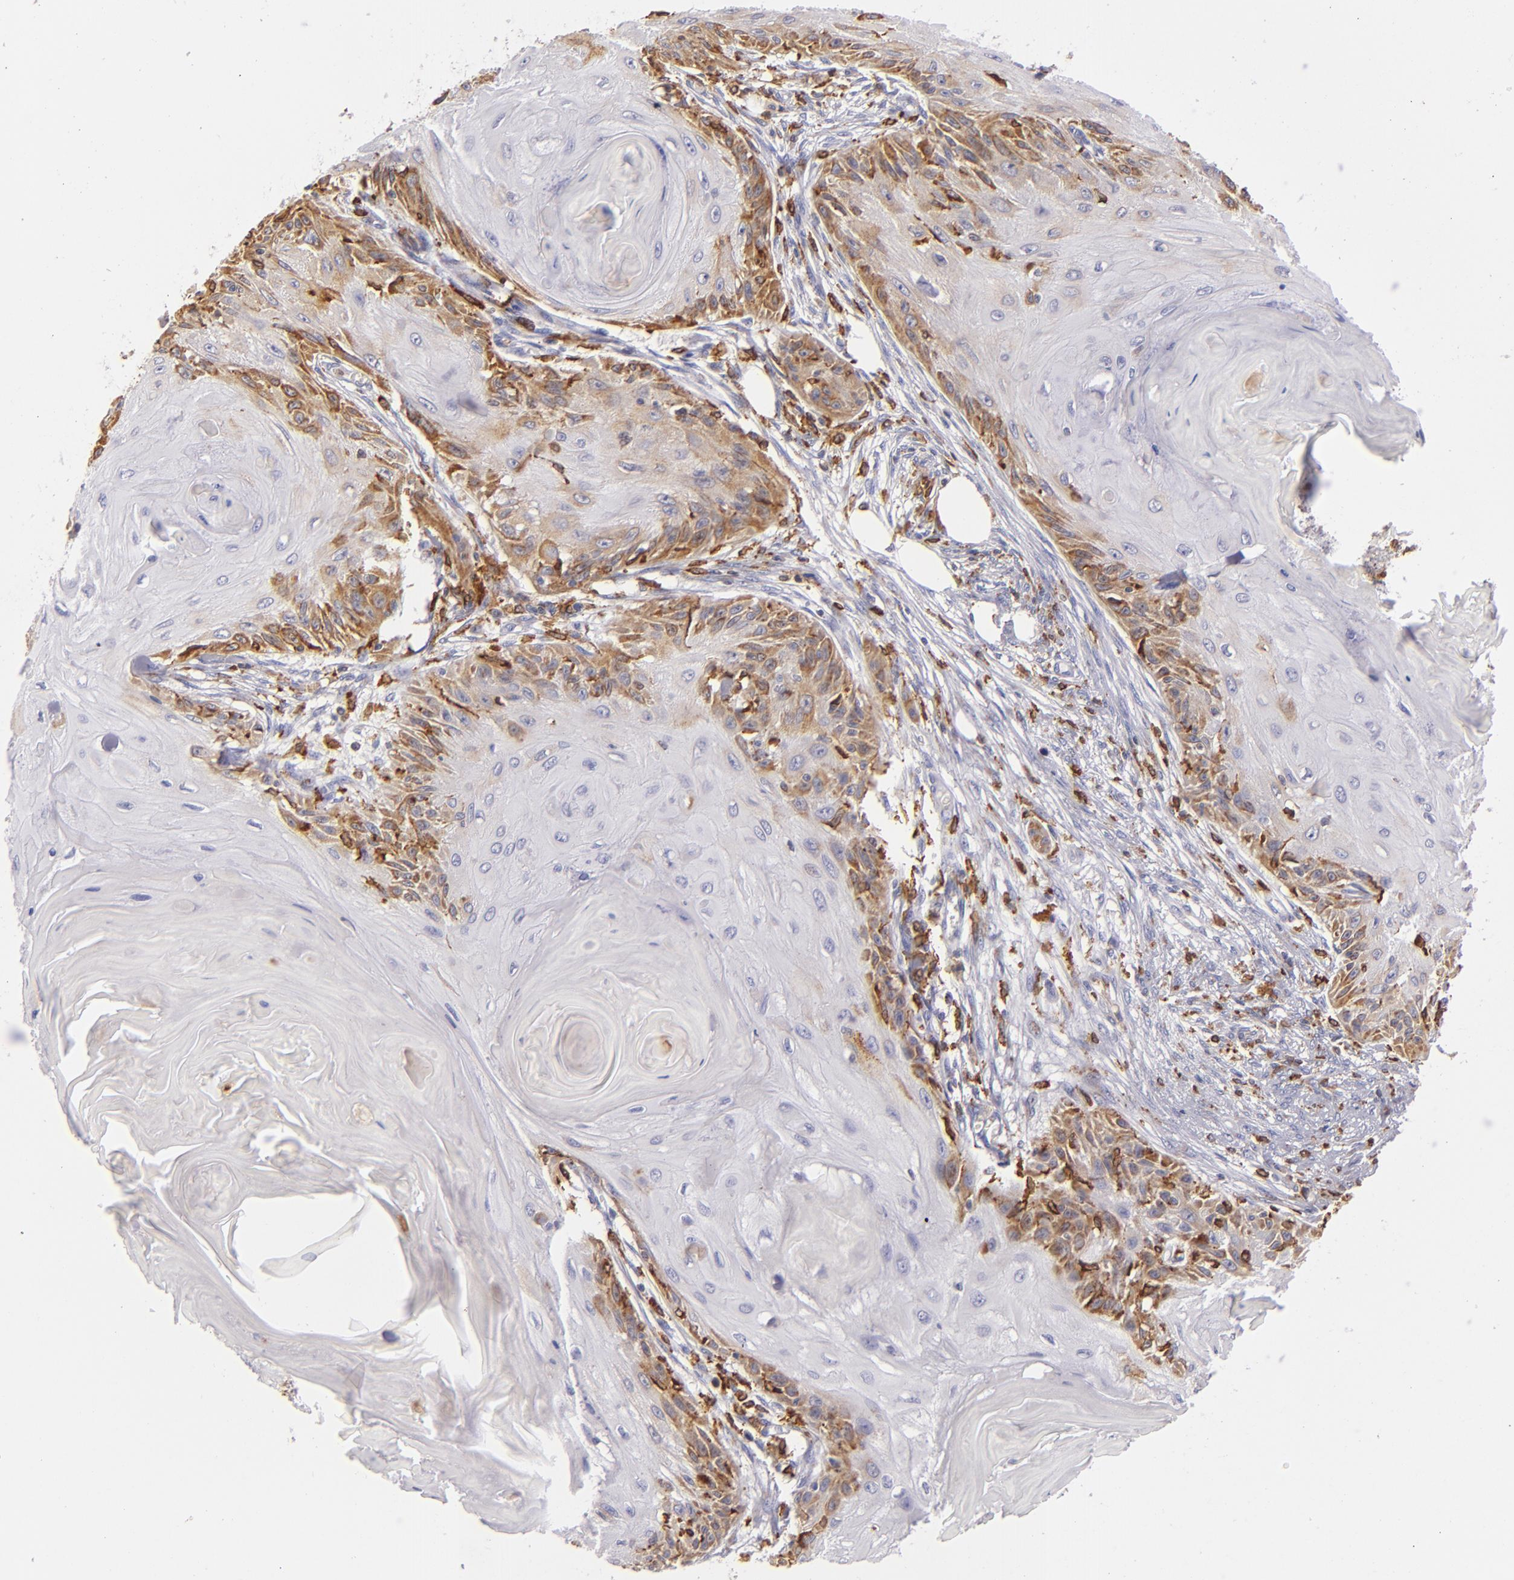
{"staining": {"intensity": "moderate", "quantity": "25%-75%", "location": "cytoplasmic/membranous"}, "tissue": "skin cancer", "cell_type": "Tumor cells", "image_type": "cancer", "snomed": [{"axis": "morphology", "description": "Squamous cell carcinoma, NOS"}, {"axis": "topography", "description": "Skin"}], "caption": "An IHC micrograph of tumor tissue is shown. Protein staining in brown shows moderate cytoplasmic/membranous positivity in skin squamous cell carcinoma within tumor cells.", "gene": "CD74", "patient": {"sex": "female", "age": 88}}